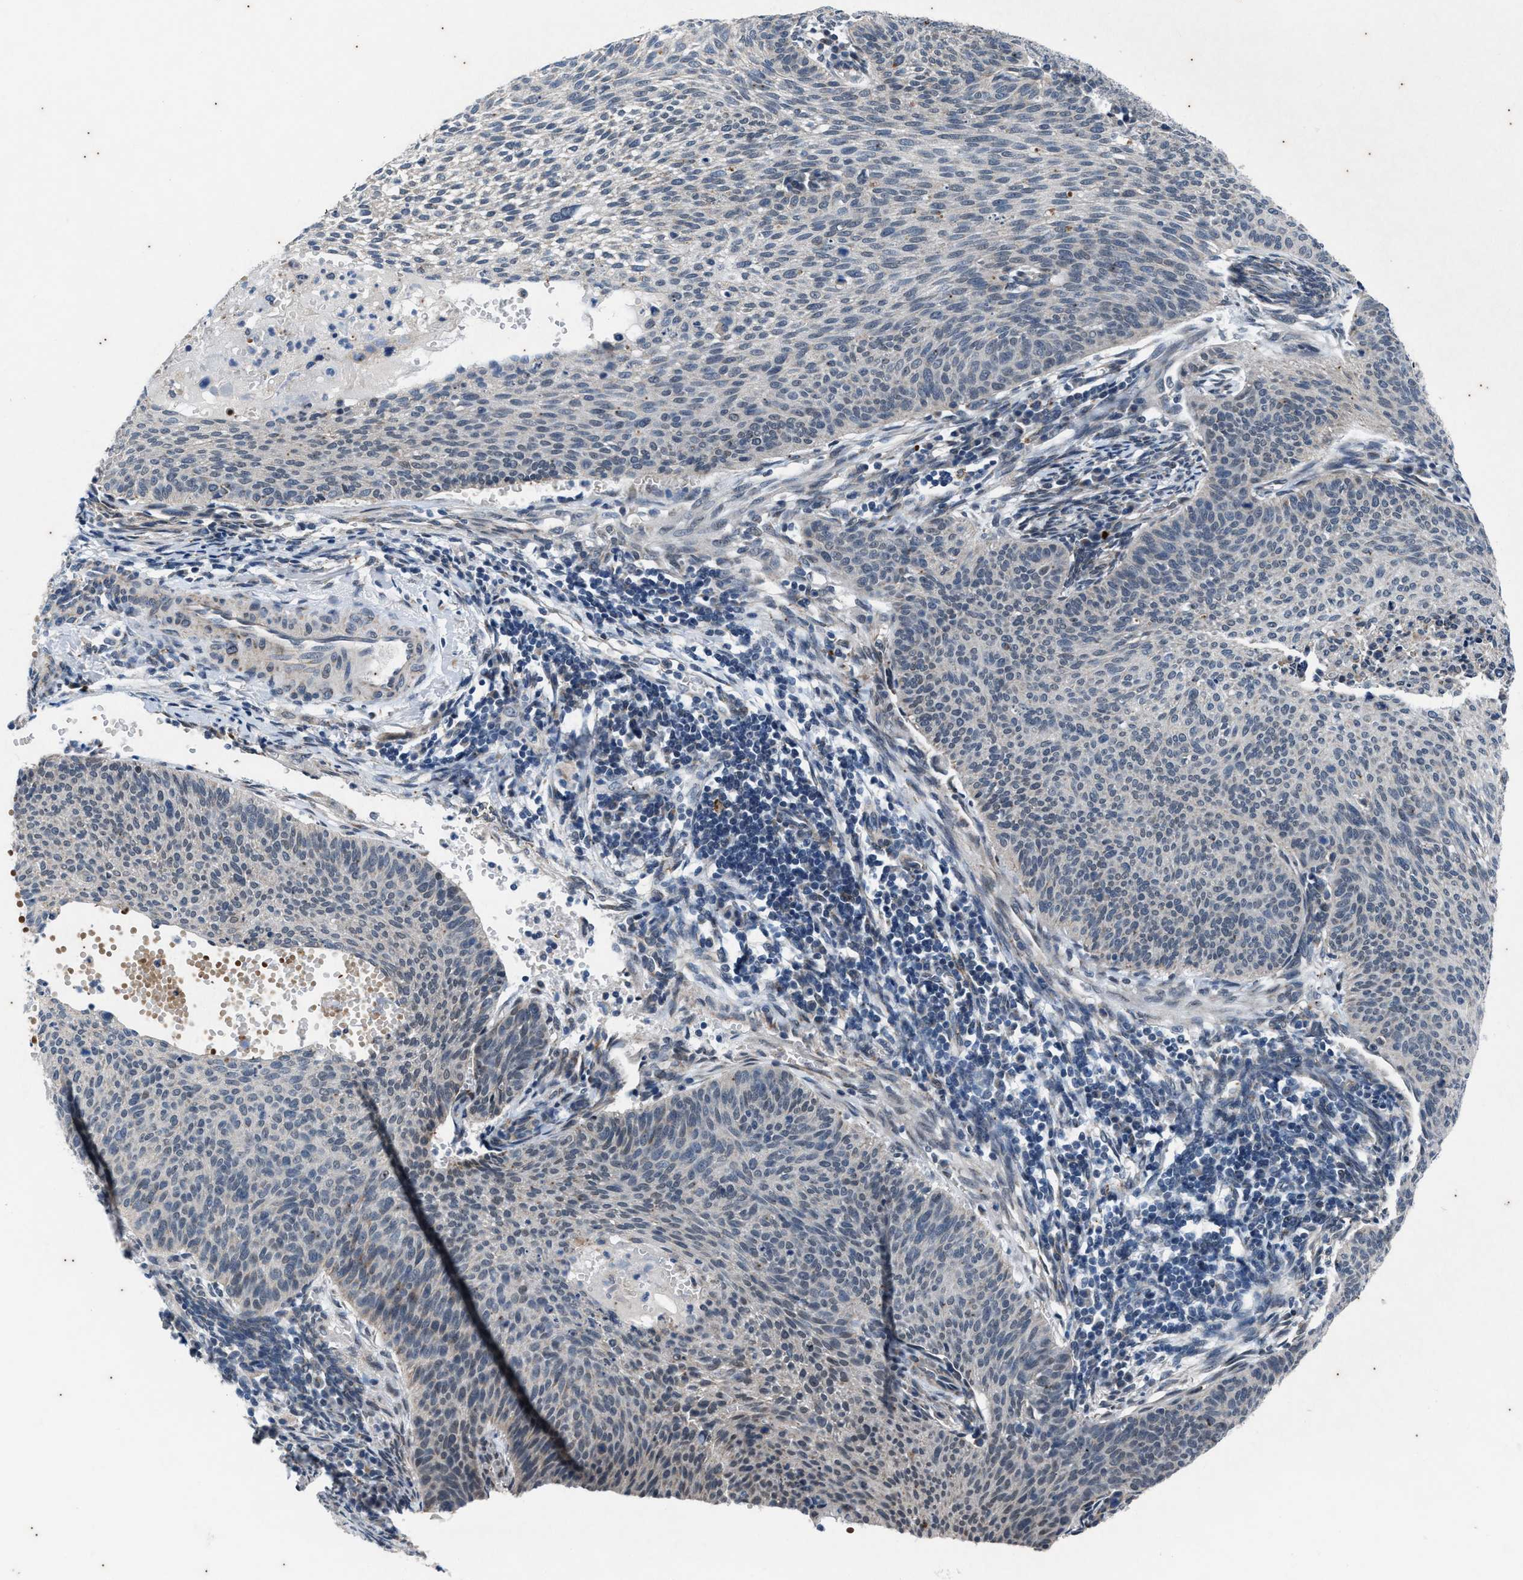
{"staining": {"intensity": "negative", "quantity": "none", "location": "none"}, "tissue": "cervical cancer", "cell_type": "Tumor cells", "image_type": "cancer", "snomed": [{"axis": "morphology", "description": "Squamous cell carcinoma, NOS"}, {"axis": "topography", "description": "Cervix"}], "caption": "High power microscopy histopathology image of an immunohistochemistry (IHC) micrograph of cervical cancer, revealing no significant staining in tumor cells.", "gene": "KIF24", "patient": {"sex": "female", "age": 70}}